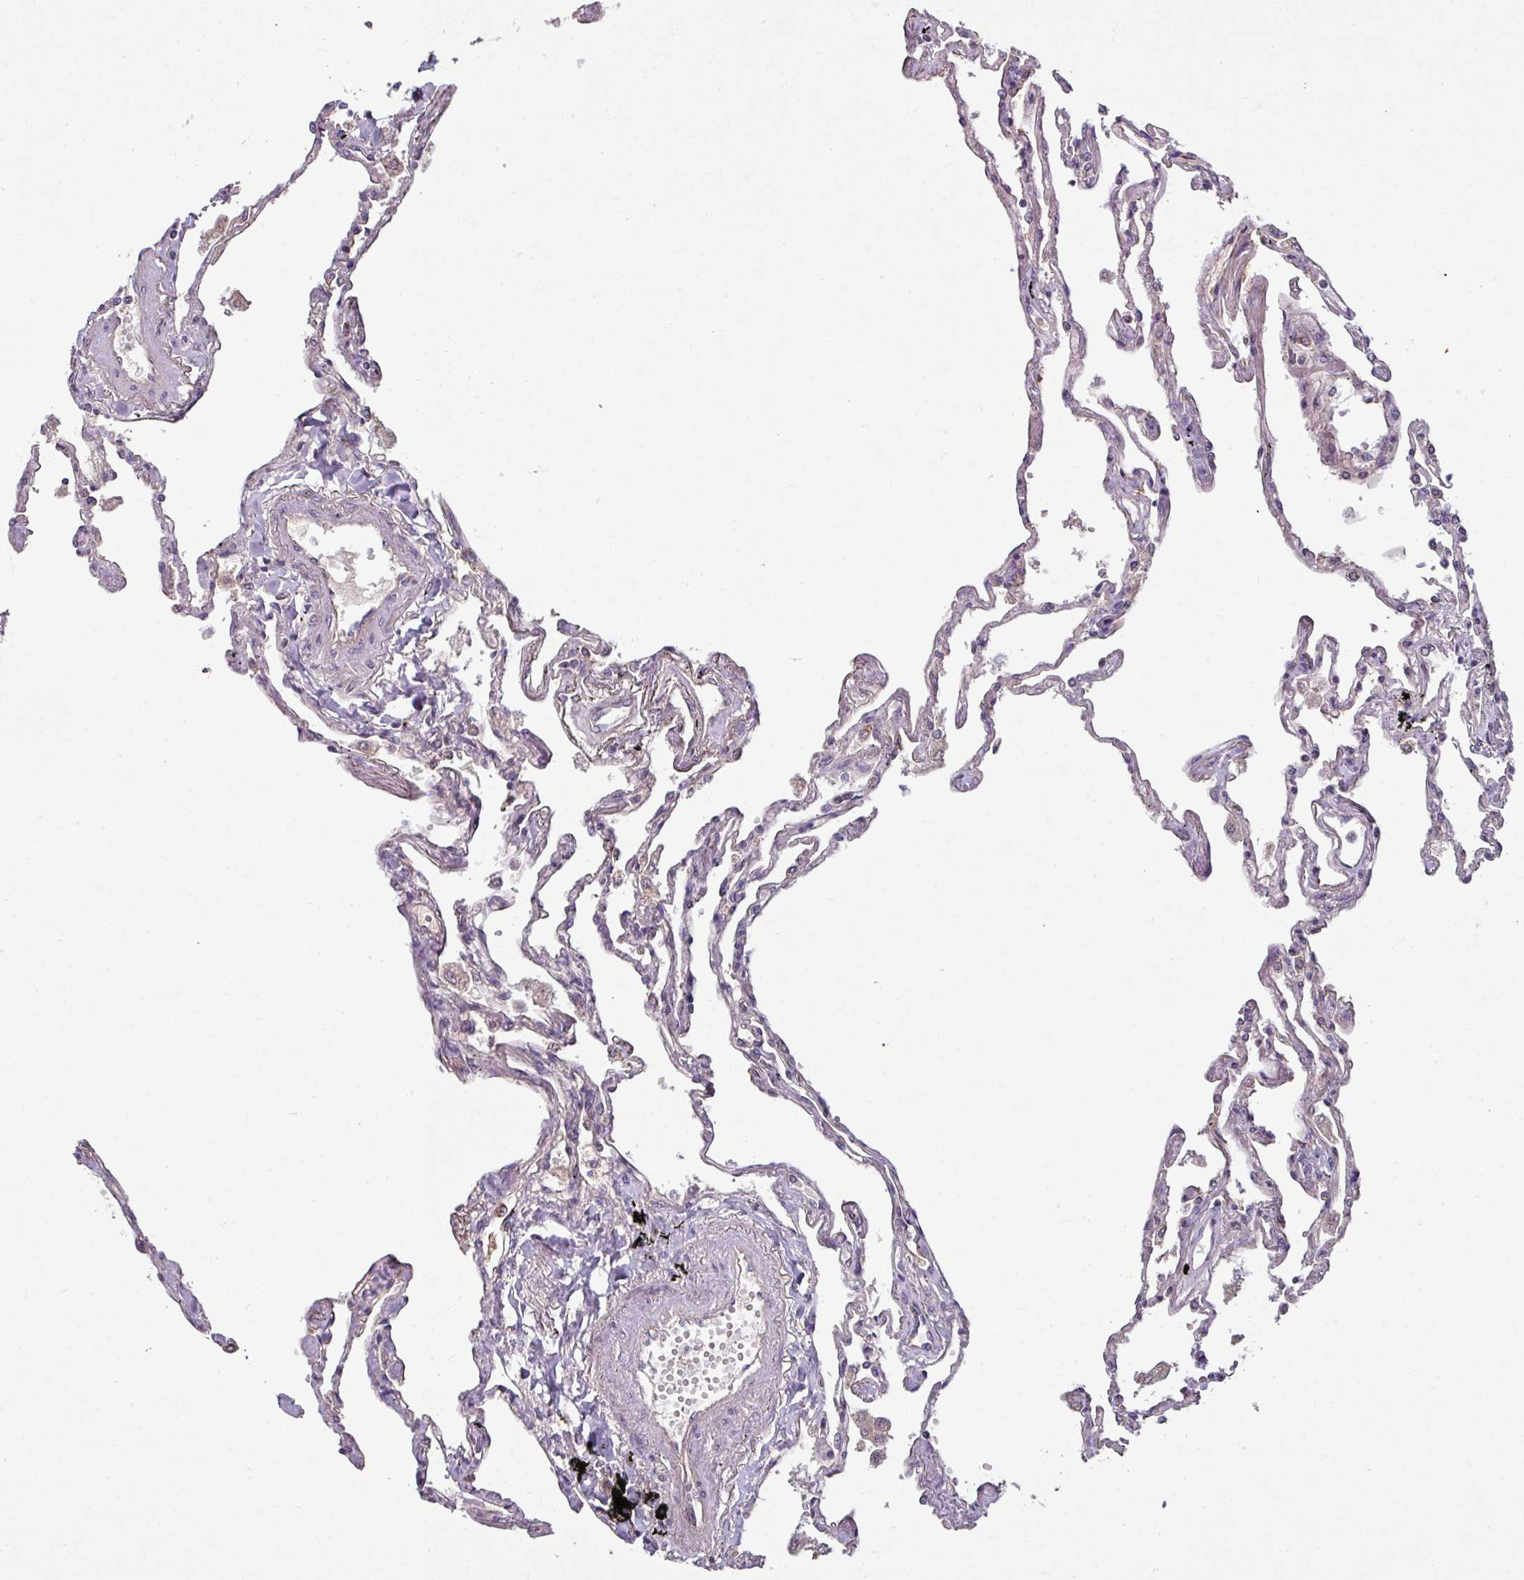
{"staining": {"intensity": "weak", "quantity": "<25%", "location": "cytoplasmic/membranous"}, "tissue": "lung", "cell_type": "Alveolar cells", "image_type": "normal", "snomed": [{"axis": "morphology", "description": "Normal tissue, NOS"}, {"axis": "topography", "description": "Lung"}], "caption": "IHC of unremarkable lung displays no staining in alveolar cells. The staining is performed using DAB brown chromogen with nuclei counter-stained in using hematoxylin.", "gene": "LRRC9", "patient": {"sex": "female", "age": 67}}